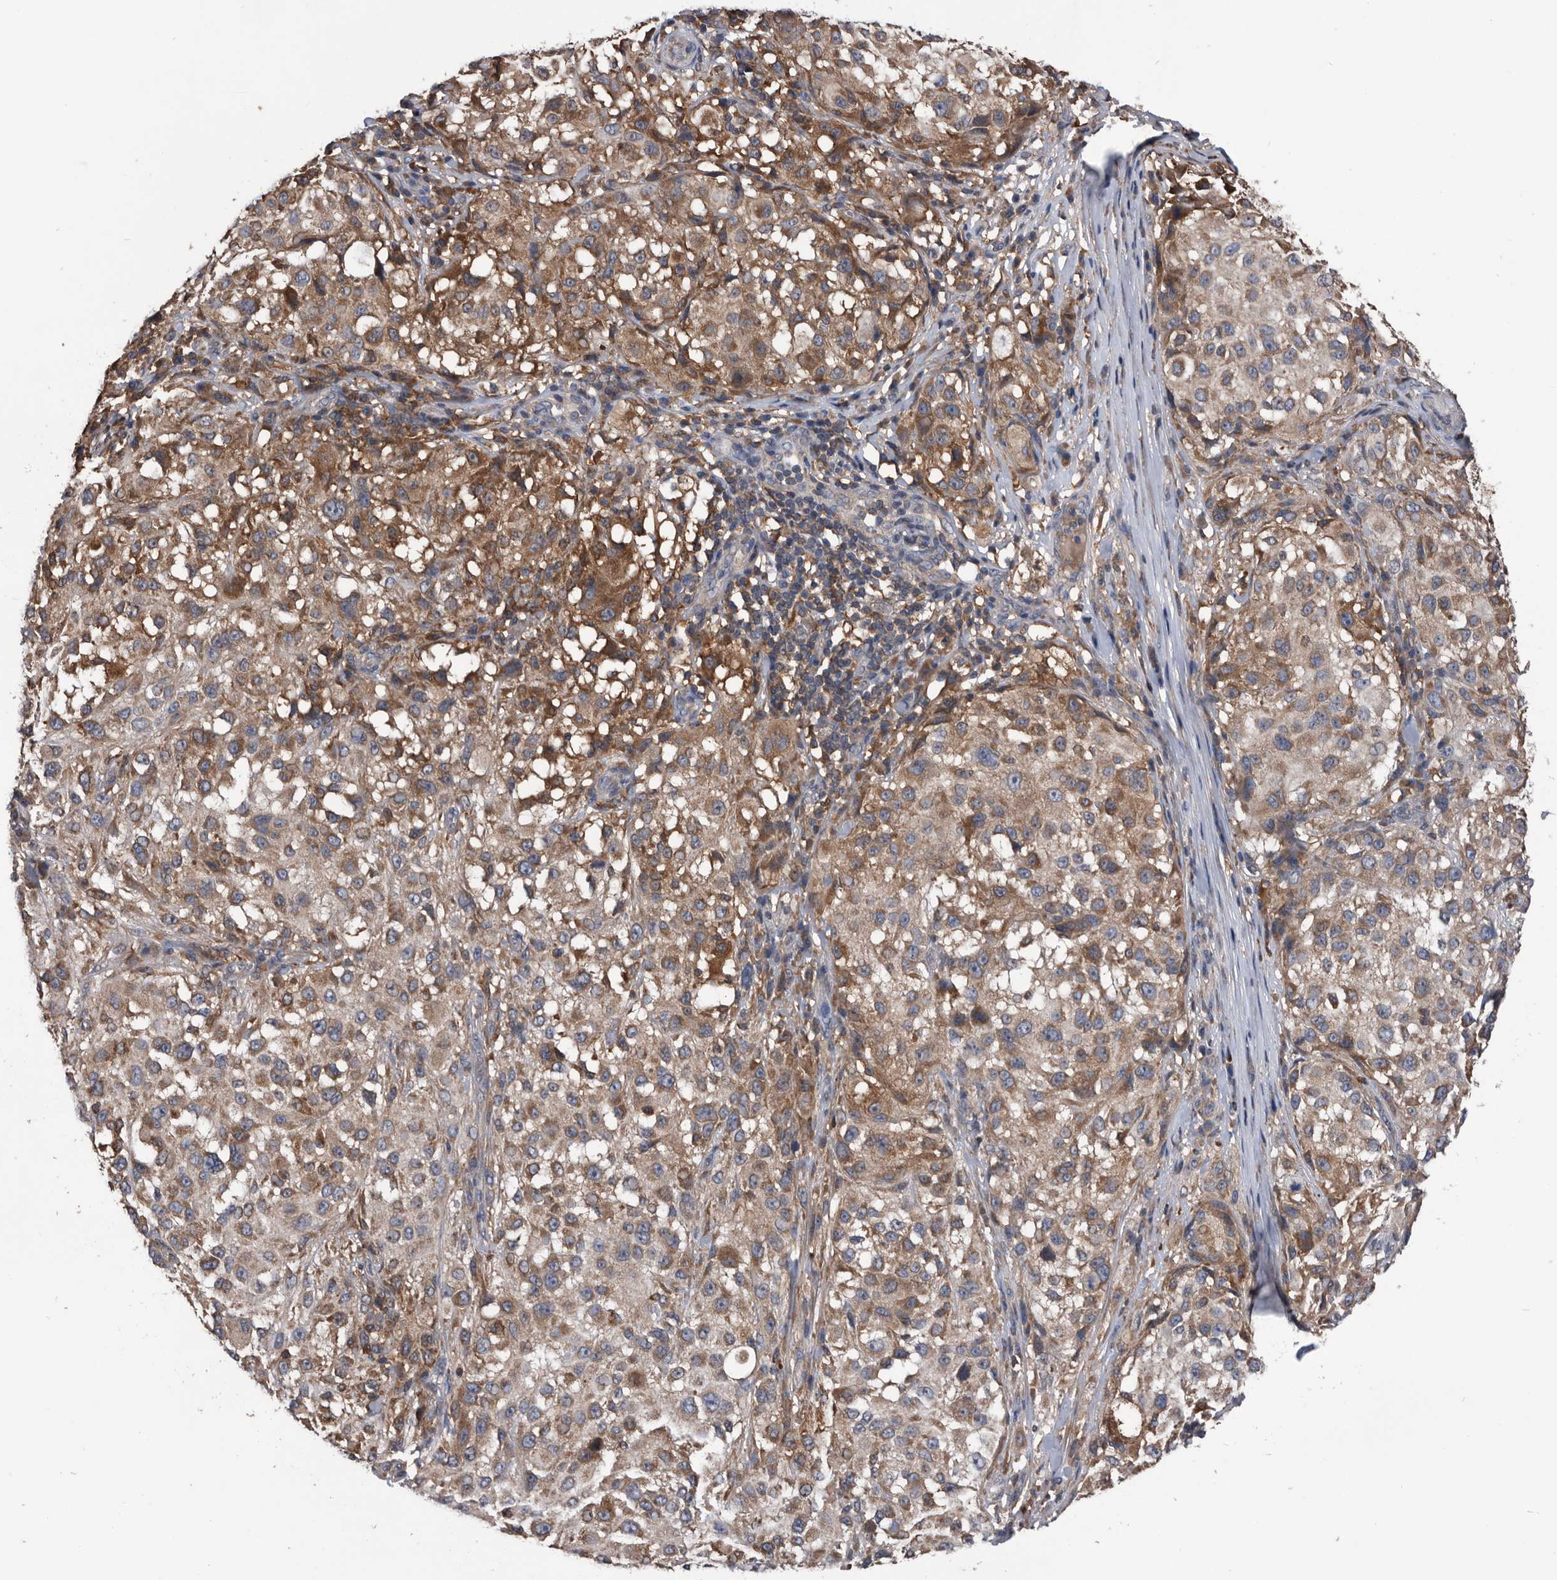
{"staining": {"intensity": "moderate", "quantity": ">75%", "location": "cytoplasmic/membranous"}, "tissue": "melanoma", "cell_type": "Tumor cells", "image_type": "cancer", "snomed": [{"axis": "morphology", "description": "Necrosis, NOS"}, {"axis": "morphology", "description": "Malignant melanoma, NOS"}, {"axis": "topography", "description": "Skin"}], "caption": "About >75% of tumor cells in melanoma demonstrate moderate cytoplasmic/membranous protein expression as visualized by brown immunohistochemical staining.", "gene": "NRBP1", "patient": {"sex": "female", "age": 87}}